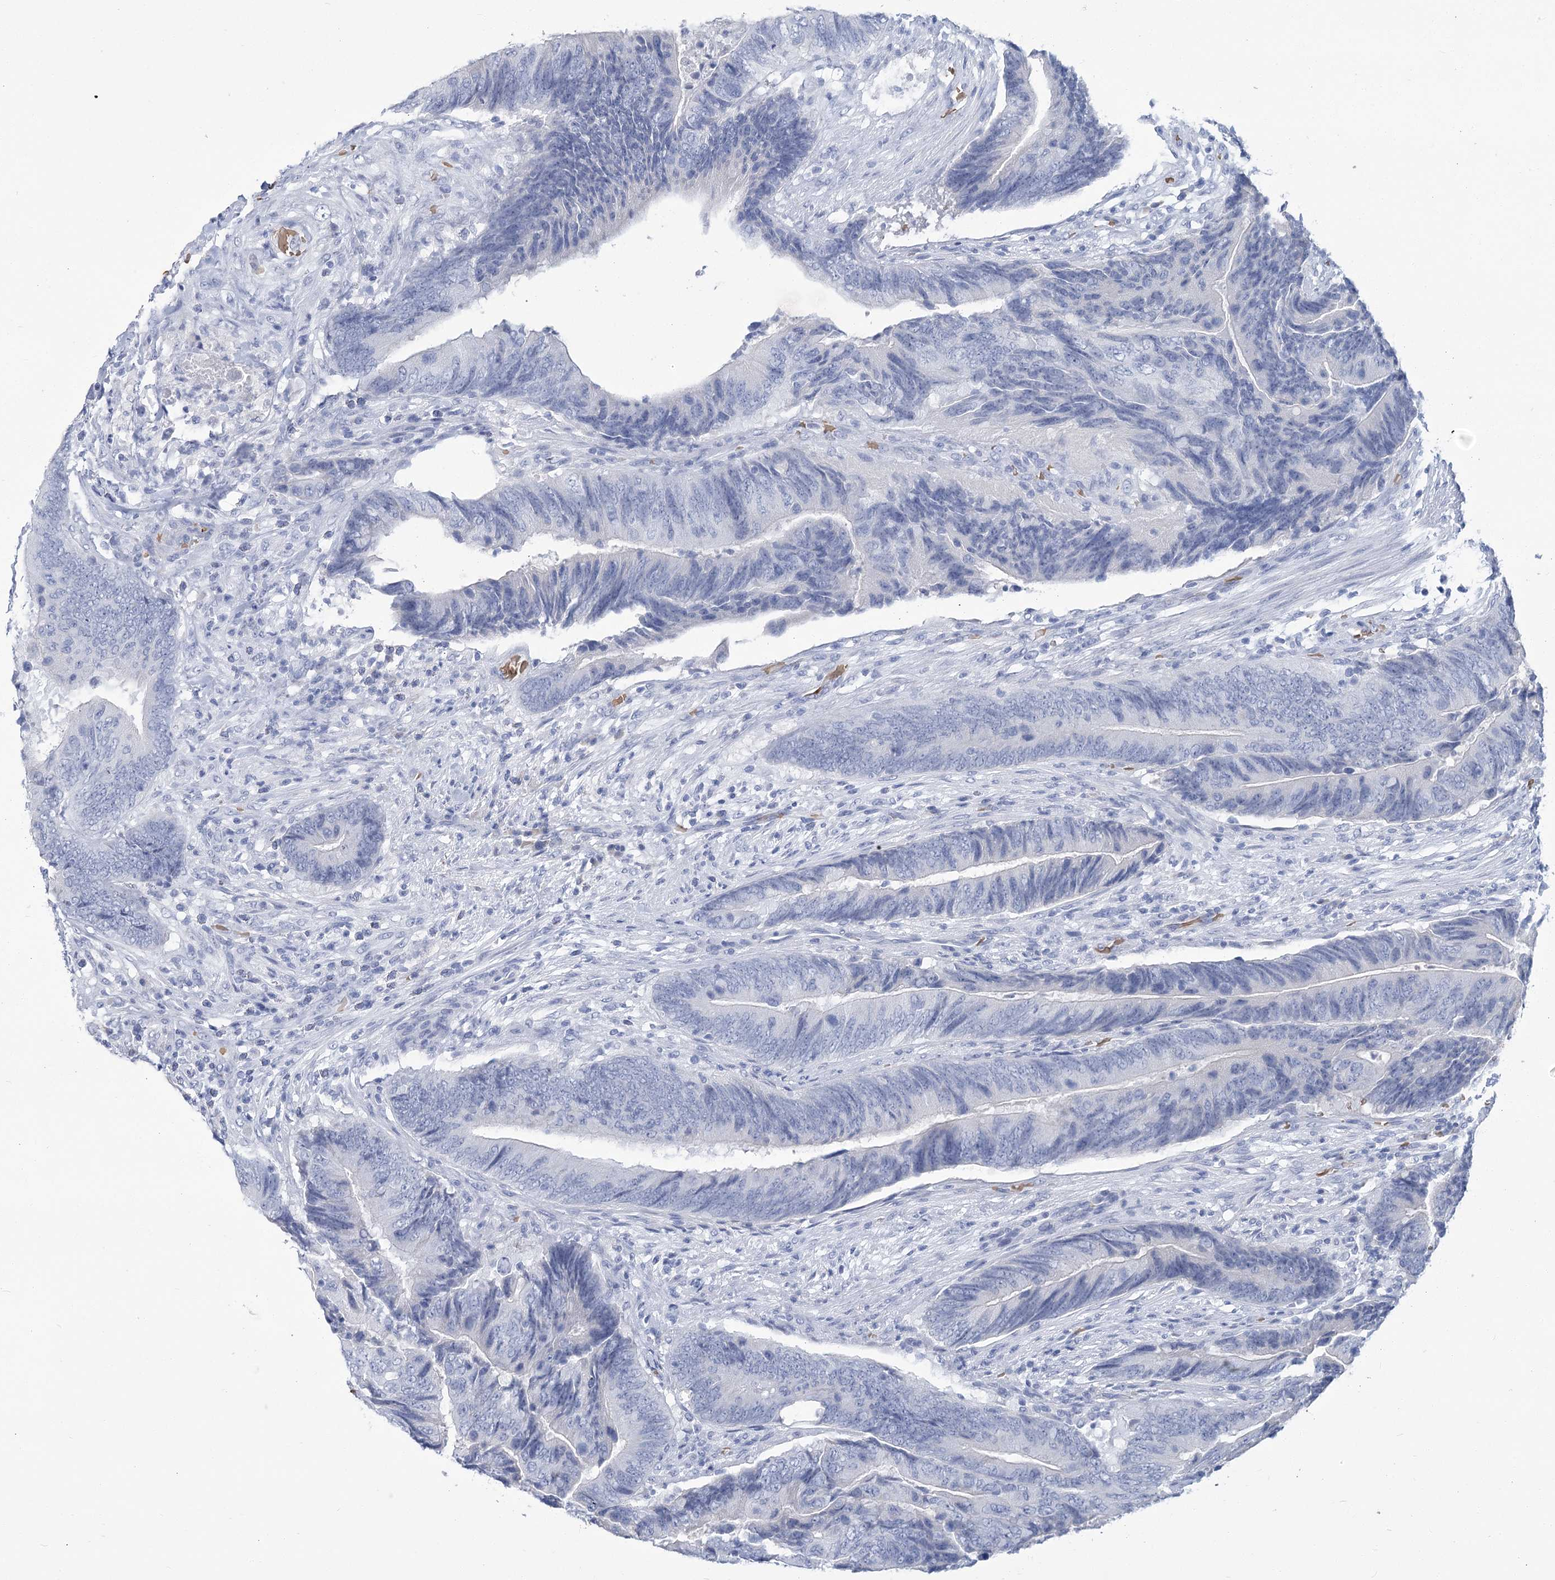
{"staining": {"intensity": "negative", "quantity": "none", "location": "none"}, "tissue": "colorectal cancer", "cell_type": "Tumor cells", "image_type": "cancer", "snomed": [{"axis": "morphology", "description": "Normal tissue, NOS"}, {"axis": "morphology", "description": "Adenocarcinoma, NOS"}, {"axis": "topography", "description": "Colon"}], "caption": "Immunohistochemistry of adenocarcinoma (colorectal) shows no expression in tumor cells.", "gene": "HBA1", "patient": {"sex": "male", "age": 56}}